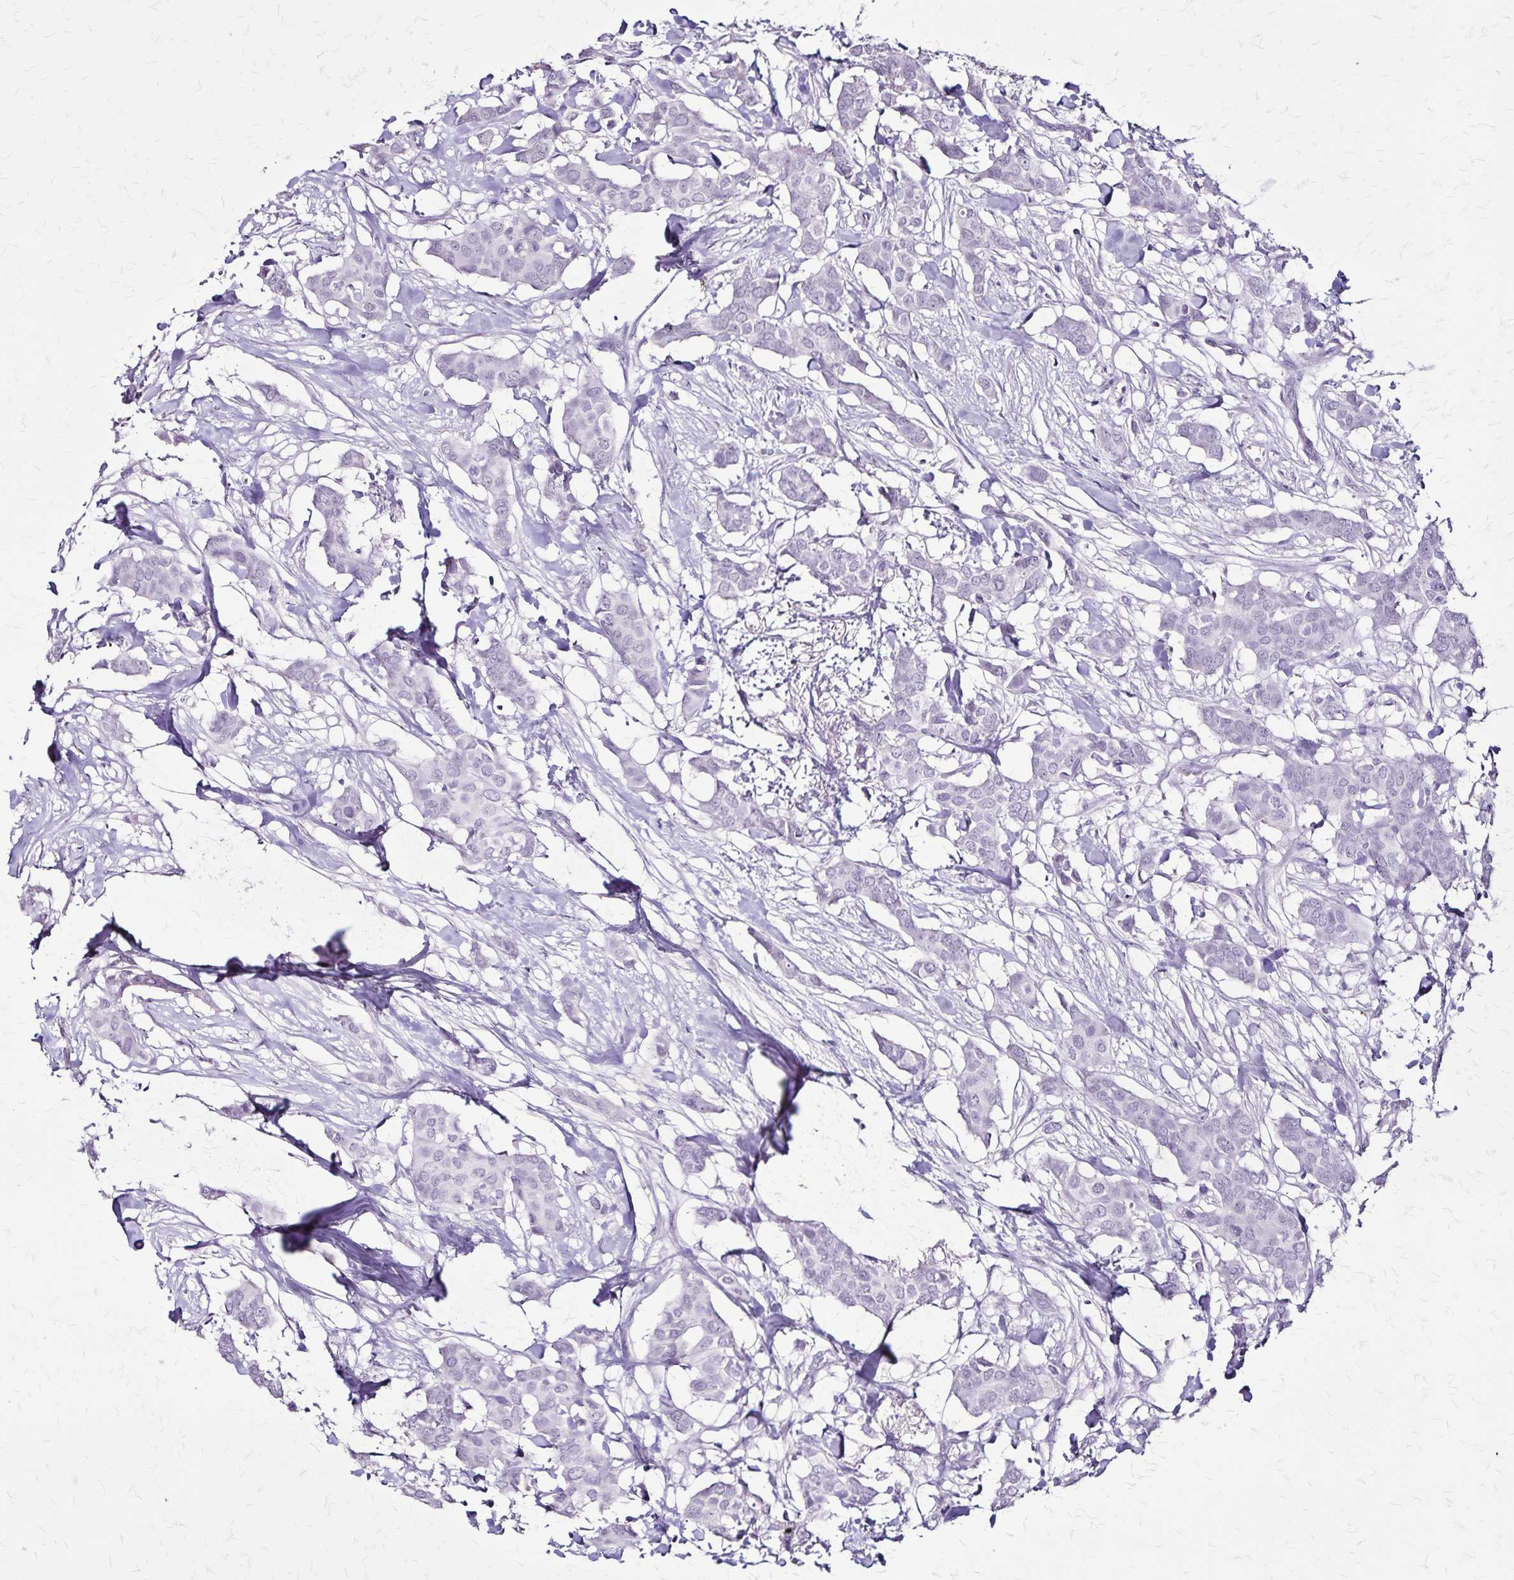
{"staining": {"intensity": "negative", "quantity": "none", "location": "none"}, "tissue": "breast cancer", "cell_type": "Tumor cells", "image_type": "cancer", "snomed": [{"axis": "morphology", "description": "Duct carcinoma"}, {"axis": "topography", "description": "Breast"}], "caption": "Tumor cells show no significant positivity in breast cancer.", "gene": "KRT2", "patient": {"sex": "female", "age": 62}}